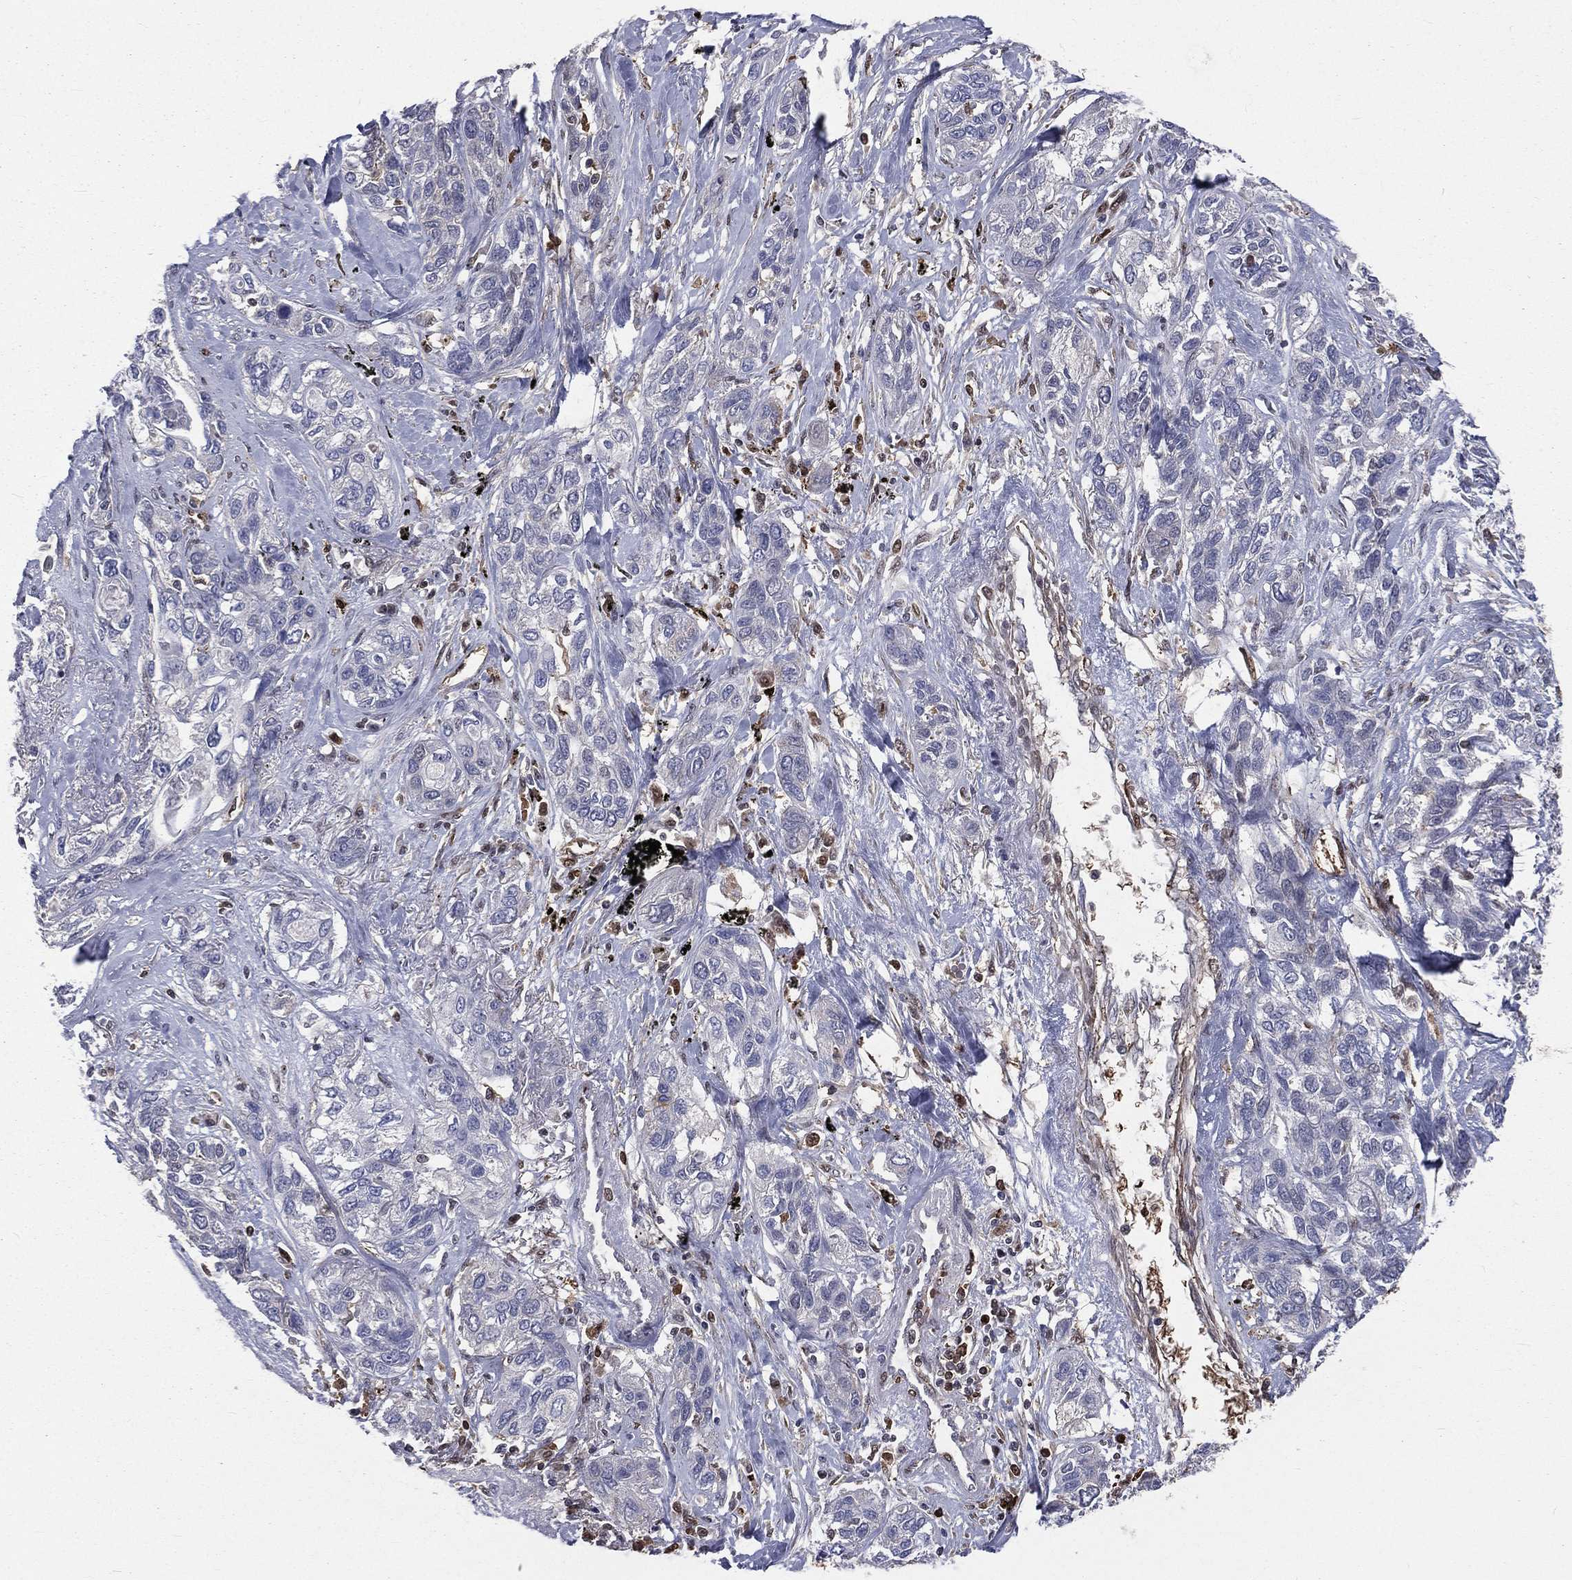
{"staining": {"intensity": "negative", "quantity": "none", "location": "none"}, "tissue": "lung cancer", "cell_type": "Tumor cells", "image_type": "cancer", "snomed": [{"axis": "morphology", "description": "Squamous cell carcinoma, NOS"}, {"axis": "topography", "description": "Lung"}], "caption": "This is an immunohistochemistry (IHC) photomicrograph of lung cancer (squamous cell carcinoma). There is no expression in tumor cells.", "gene": "TBC1D2", "patient": {"sex": "female", "age": 70}}